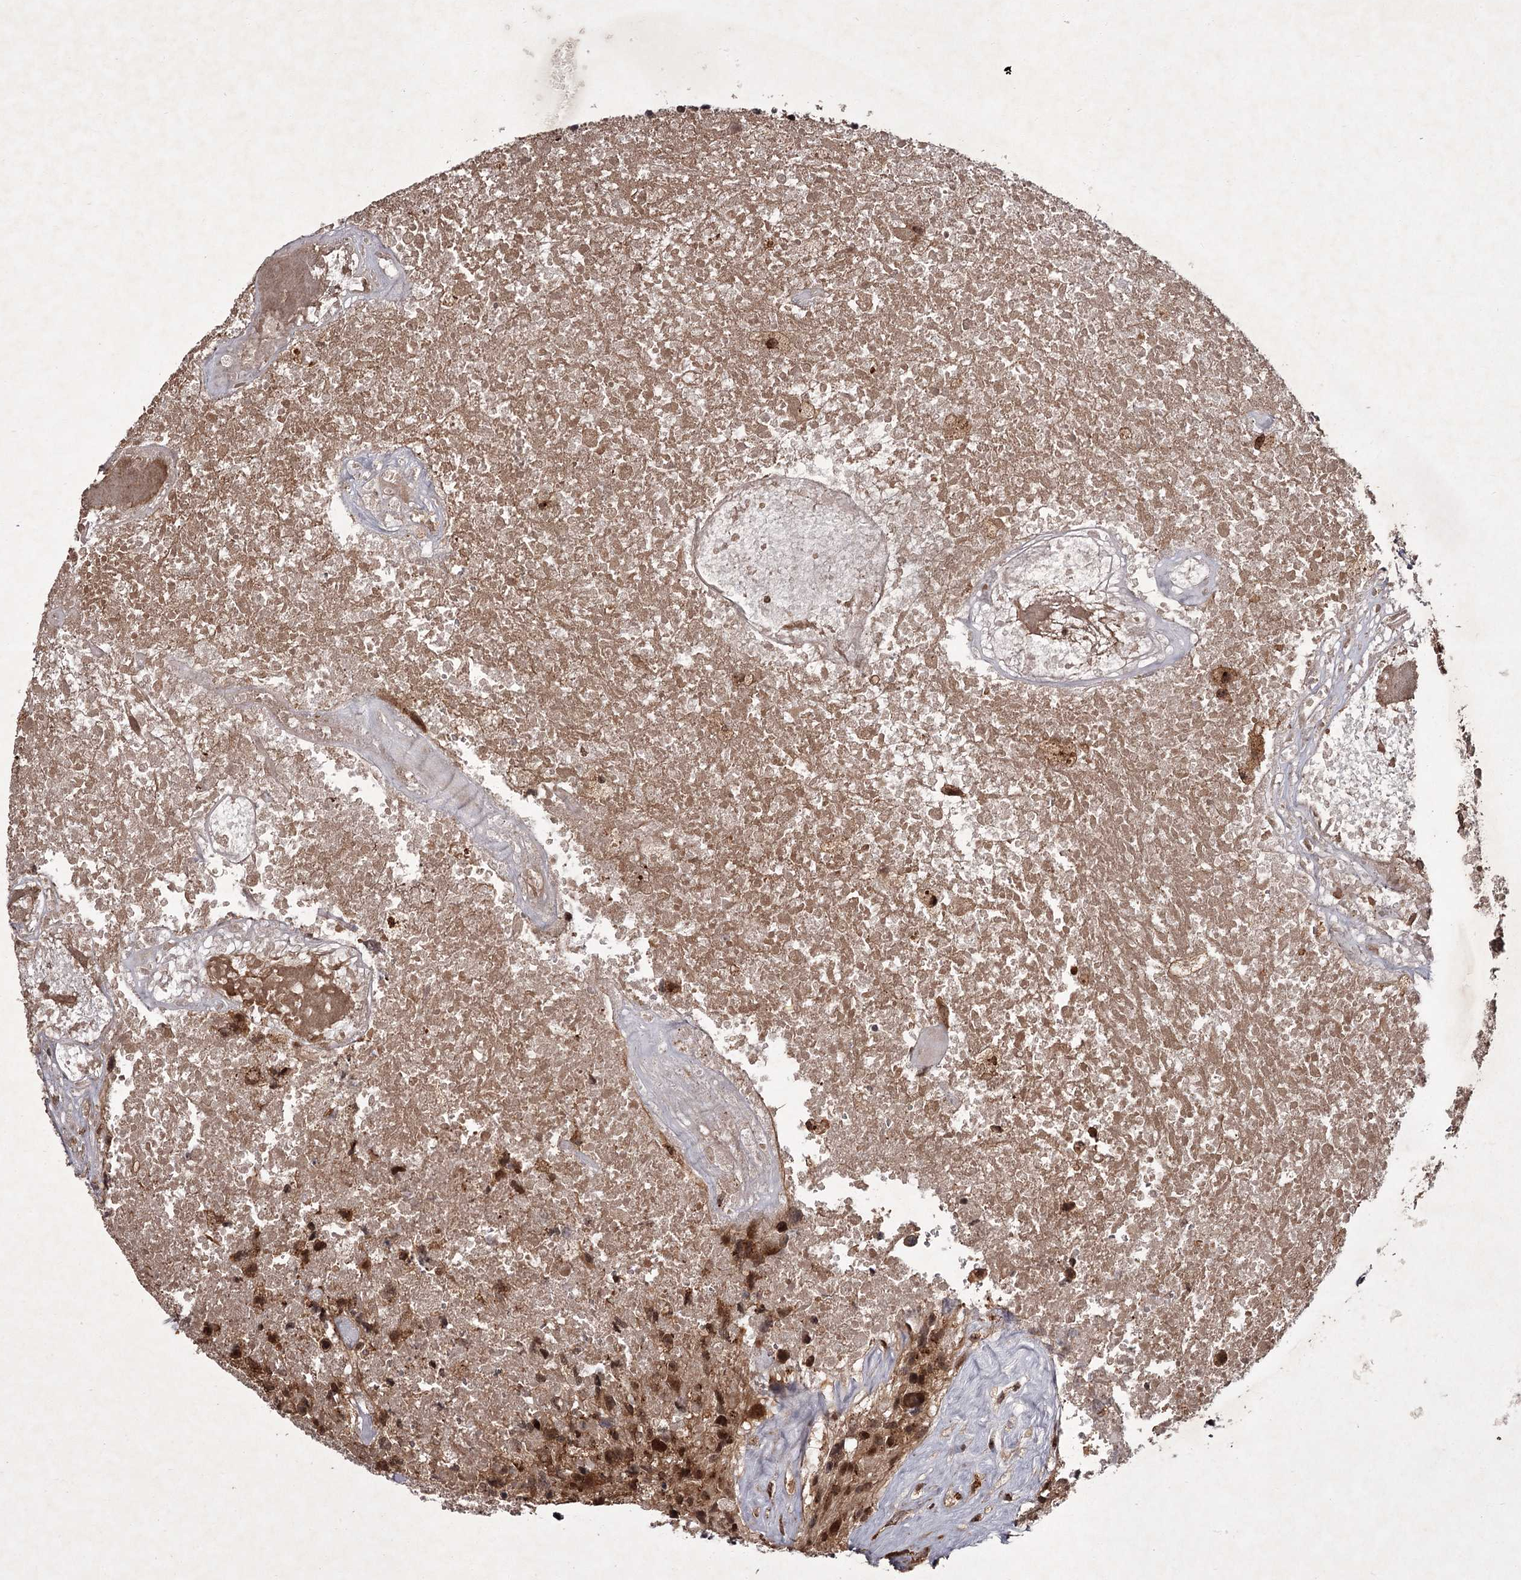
{"staining": {"intensity": "moderate", "quantity": ">75%", "location": "cytoplasmic/membranous,nuclear"}, "tissue": "glioma", "cell_type": "Tumor cells", "image_type": "cancer", "snomed": [{"axis": "morphology", "description": "Glioma, malignant, High grade"}, {"axis": "topography", "description": "Brain"}], "caption": "Brown immunohistochemical staining in malignant glioma (high-grade) reveals moderate cytoplasmic/membranous and nuclear expression in about >75% of tumor cells.", "gene": "TBC1D23", "patient": {"sex": "male", "age": 76}}